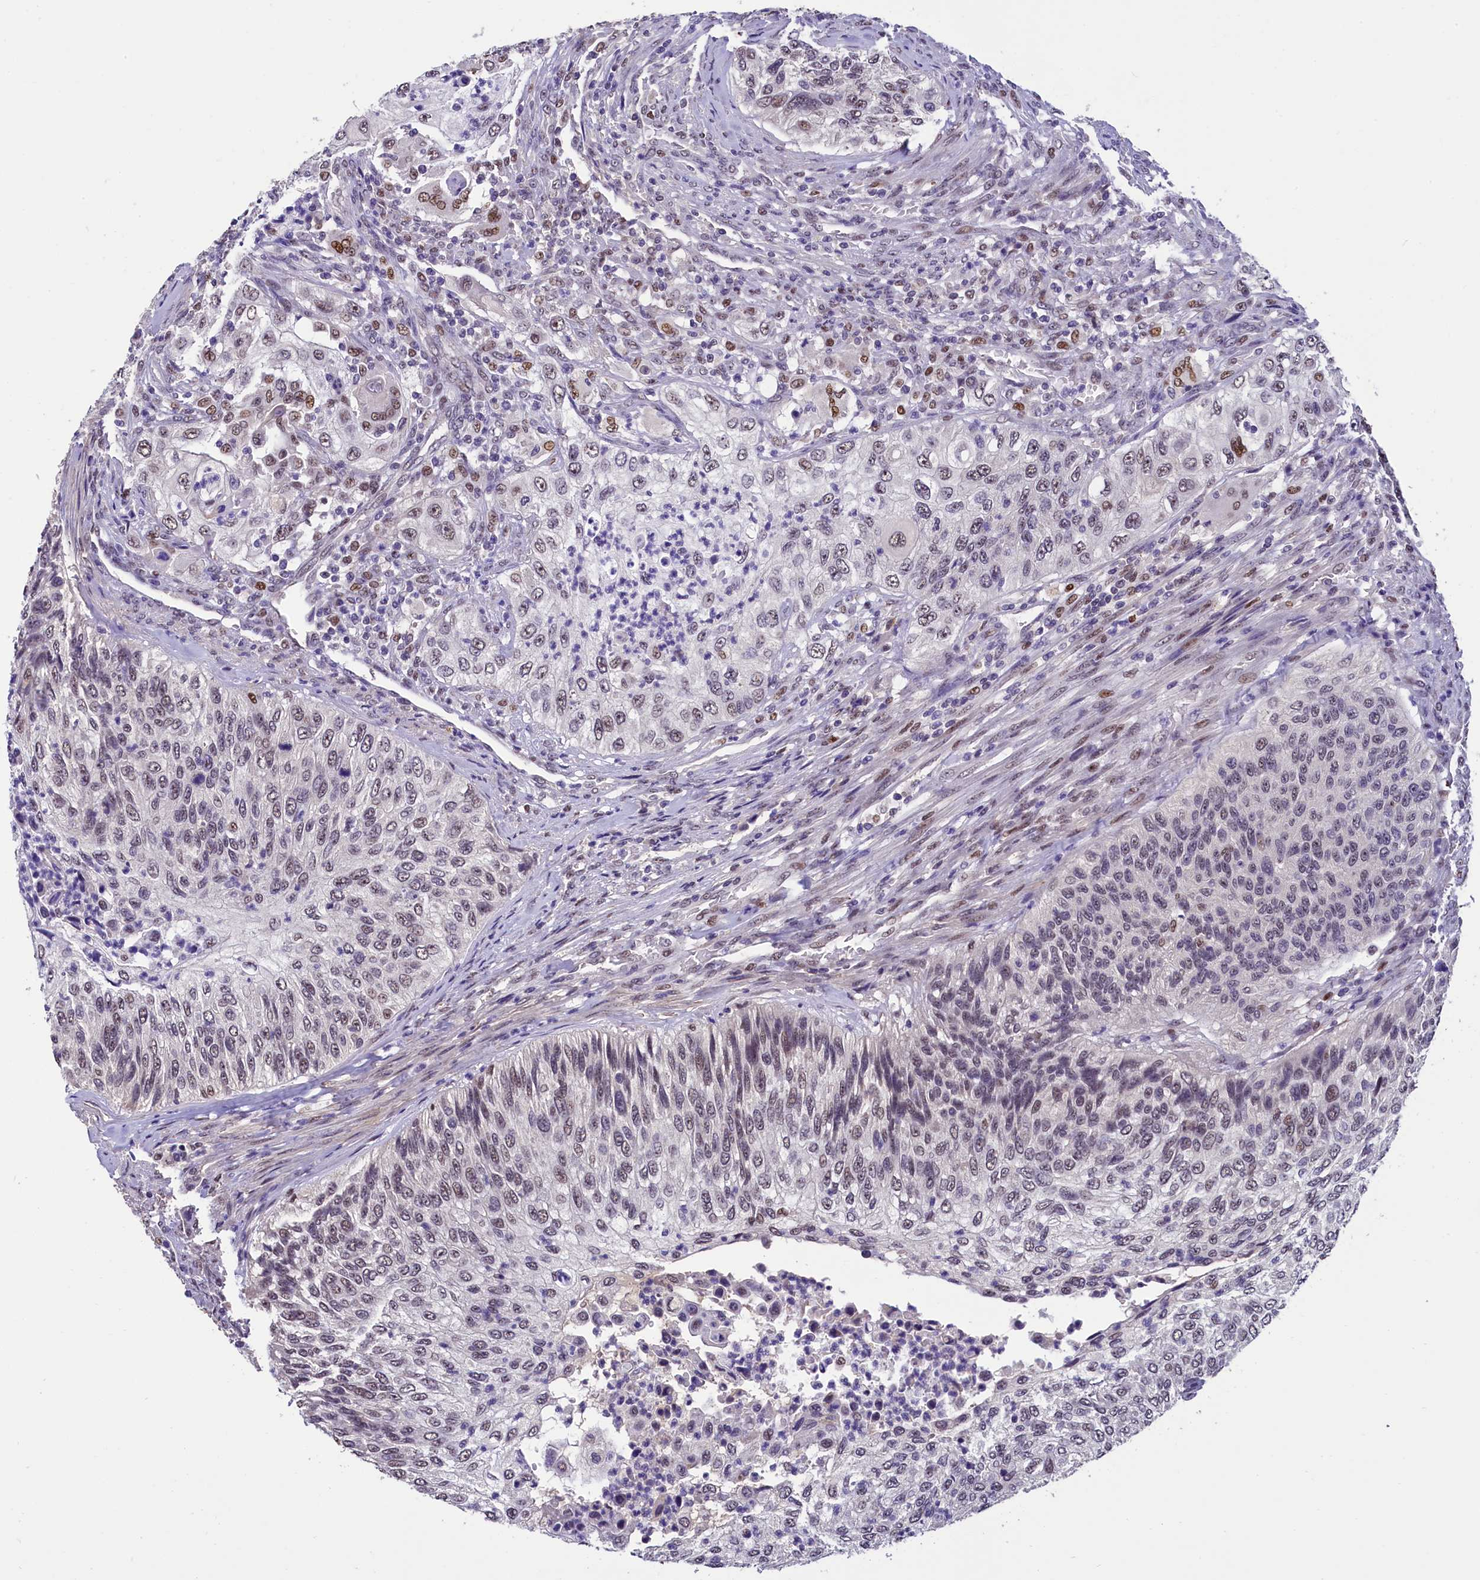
{"staining": {"intensity": "weak", "quantity": "25%-75%", "location": "nuclear"}, "tissue": "urothelial cancer", "cell_type": "Tumor cells", "image_type": "cancer", "snomed": [{"axis": "morphology", "description": "Urothelial carcinoma, High grade"}, {"axis": "topography", "description": "Urinary bladder"}], "caption": "Tumor cells demonstrate low levels of weak nuclear expression in about 25%-75% of cells in high-grade urothelial carcinoma.", "gene": "HECTD4", "patient": {"sex": "female", "age": 60}}